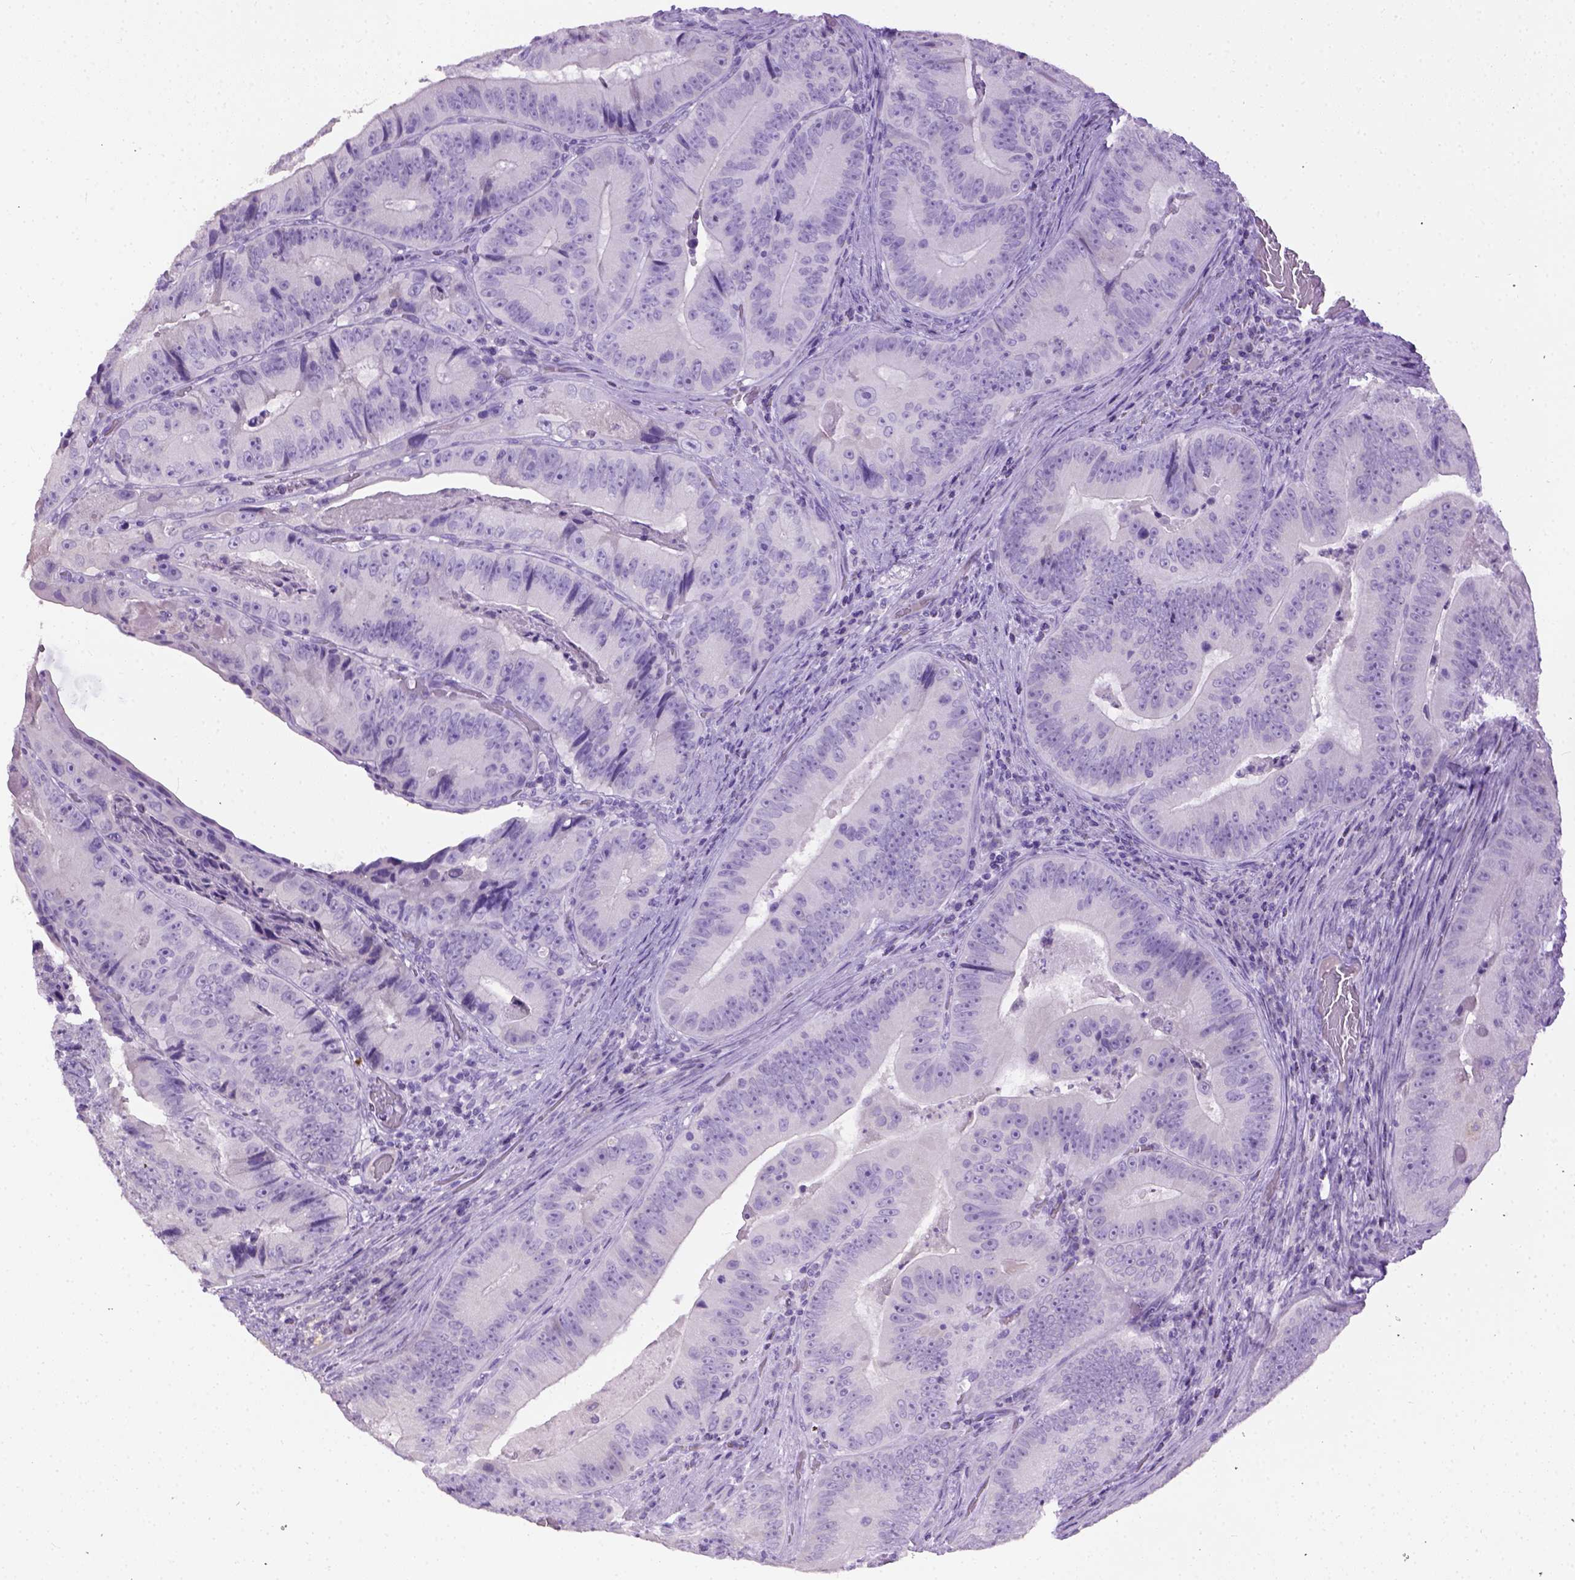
{"staining": {"intensity": "negative", "quantity": "none", "location": "none"}, "tissue": "colorectal cancer", "cell_type": "Tumor cells", "image_type": "cancer", "snomed": [{"axis": "morphology", "description": "Adenocarcinoma, NOS"}, {"axis": "topography", "description": "Colon"}], "caption": "IHC image of neoplastic tissue: human colorectal cancer stained with DAB (3,3'-diaminobenzidine) displays no significant protein positivity in tumor cells. (DAB (3,3'-diaminobenzidine) immunohistochemistry (IHC) with hematoxylin counter stain).", "gene": "CYP24A1", "patient": {"sex": "female", "age": 86}}